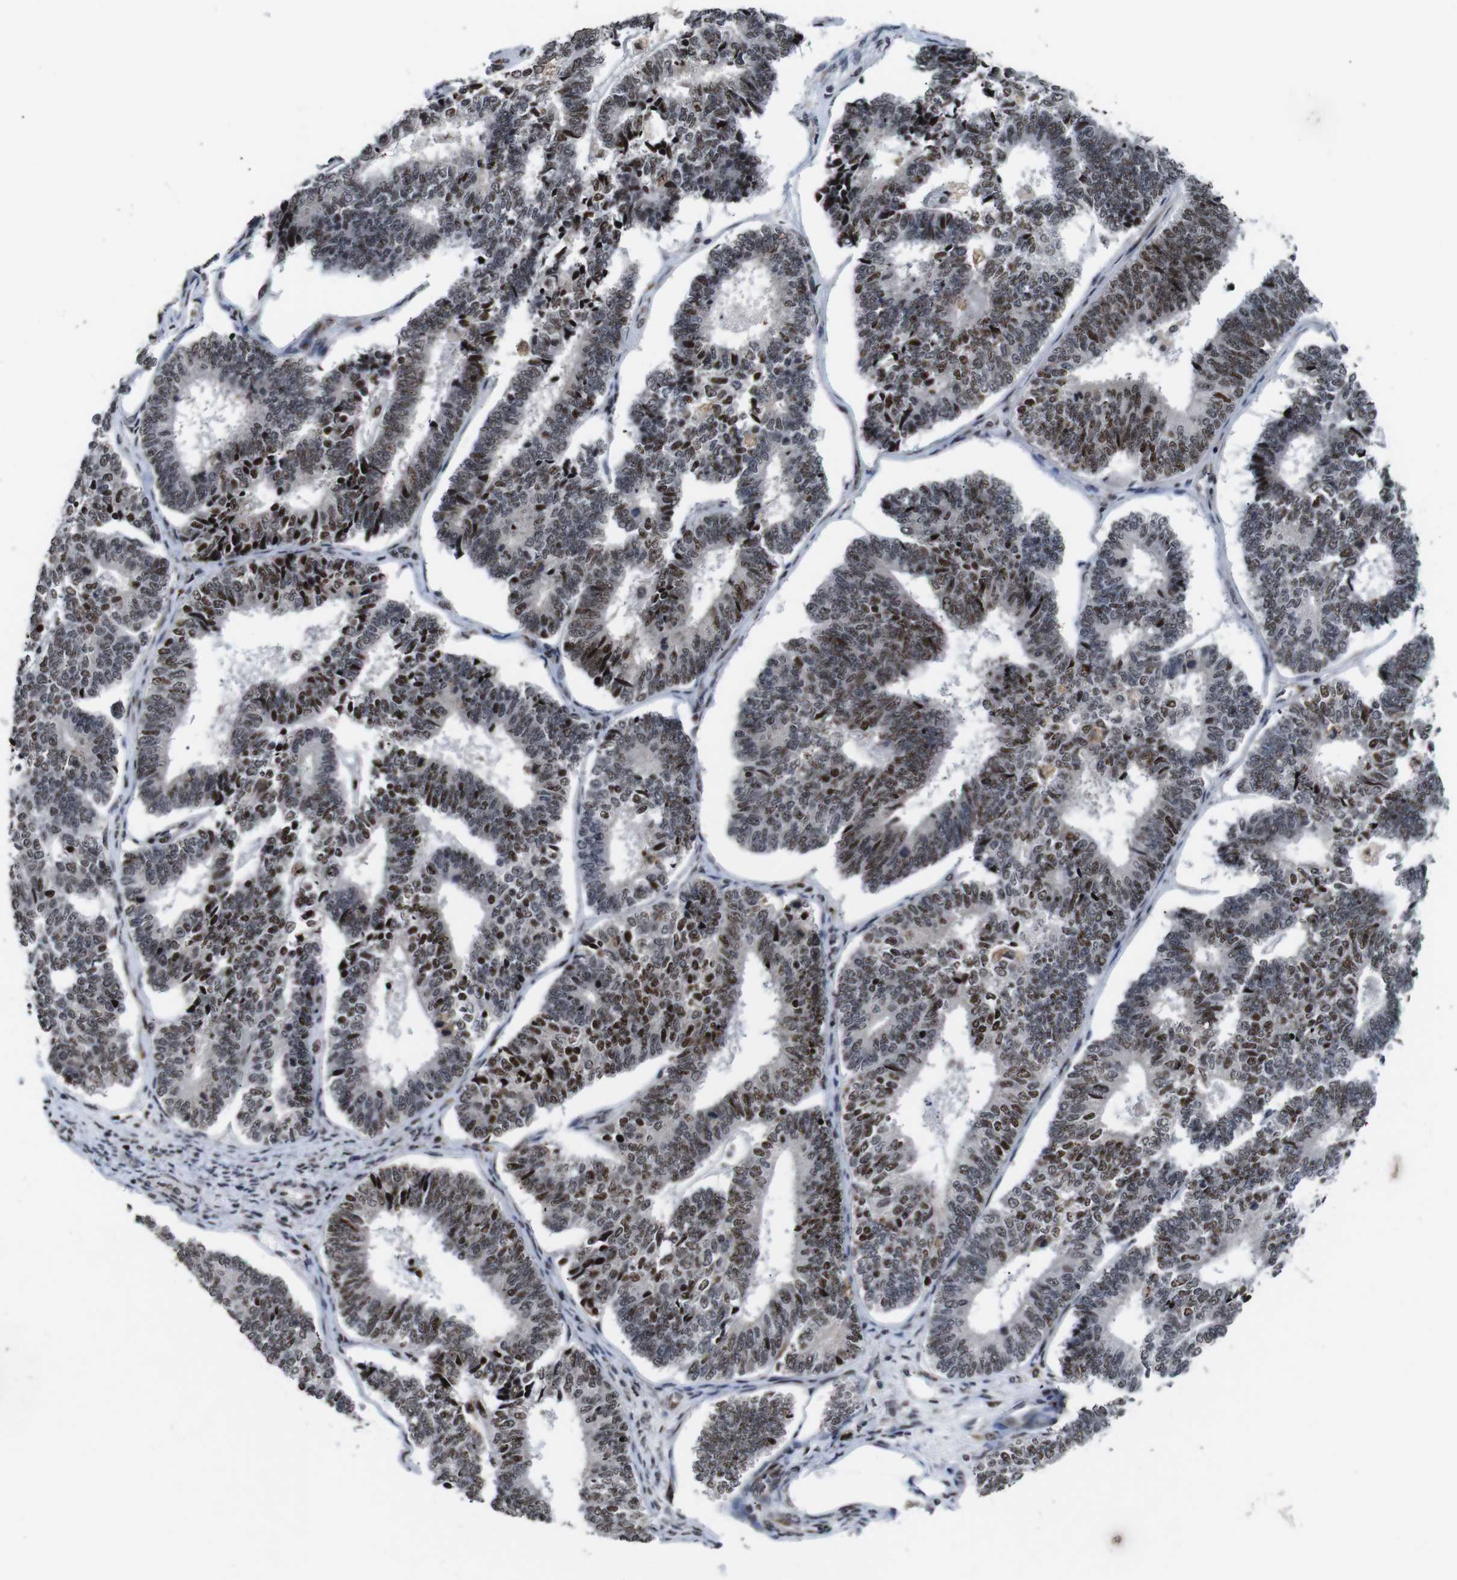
{"staining": {"intensity": "strong", "quantity": "25%-75%", "location": "nuclear"}, "tissue": "endometrial cancer", "cell_type": "Tumor cells", "image_type": "cancer", "snomed": [{"axis": "morphology", "description": "Adenocarcinoma, NOS"}, {"axis": "topography", "description": "Endometrium"}], "caption": "The micrograph reveals immunohistochemical staining of adenocarcinoma (endometrial). There is strong nuclear expression is present in about 25%-75% of tumor cells.", "gene": "EIF4G1", "patient": {"sex": "female", "age": 70}}